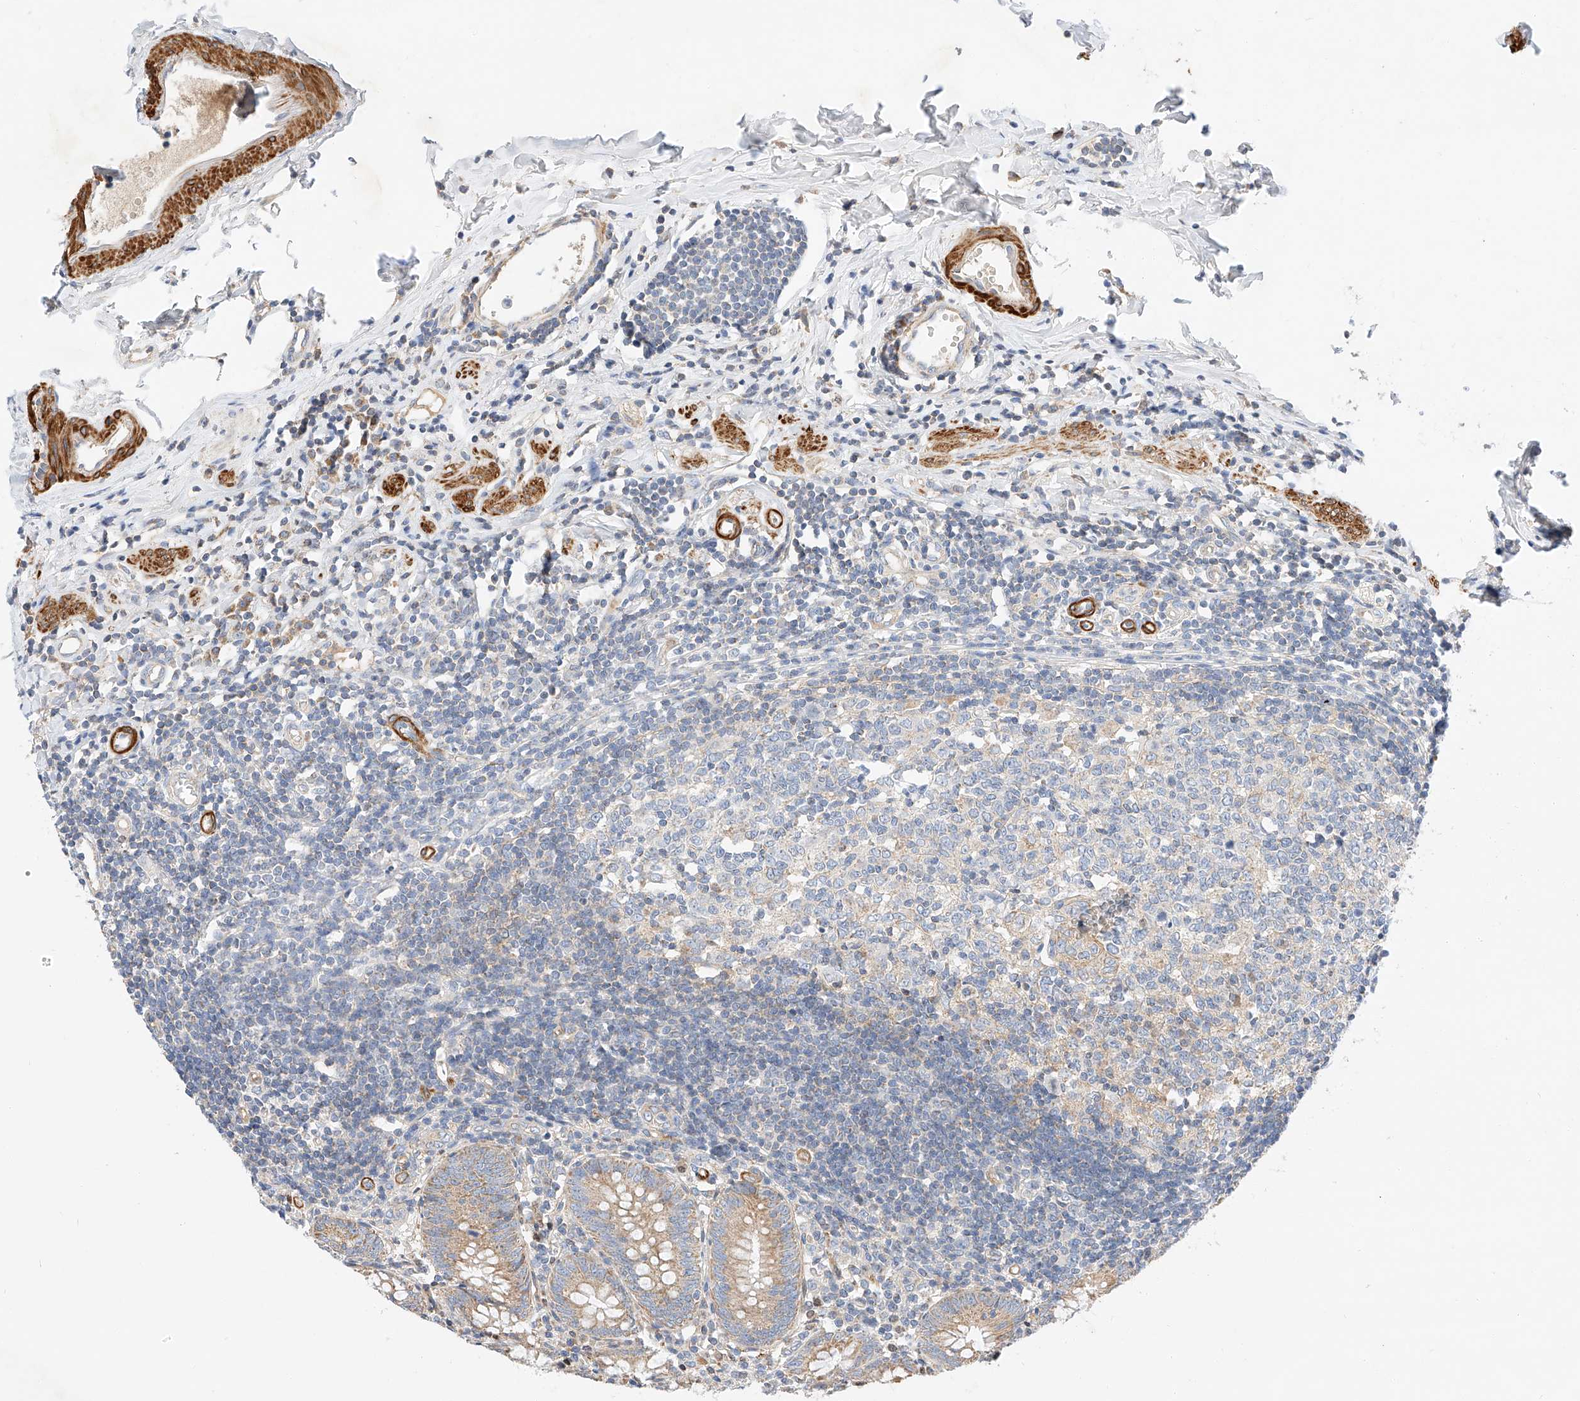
{"staining": {"intensity": "weak", "quantity": ">75%", "location": "cytoplasmic/membranous"}, "tissue": "appendix", "cell_type": "Glandular cells", "image_type": "normal", "snomed": [{"axis": "morphology", "description": "Normal tissue, NOS"}, {"axis": "topography", "description": "Appendix"}], "caption": "Appendix stained for a protein (brown) shows weak cytoplasmic/membranous positive staining in about >75% of glandular cells.", "gene": "C6orf118", "patient": {"sex": "female", "age": 54}}